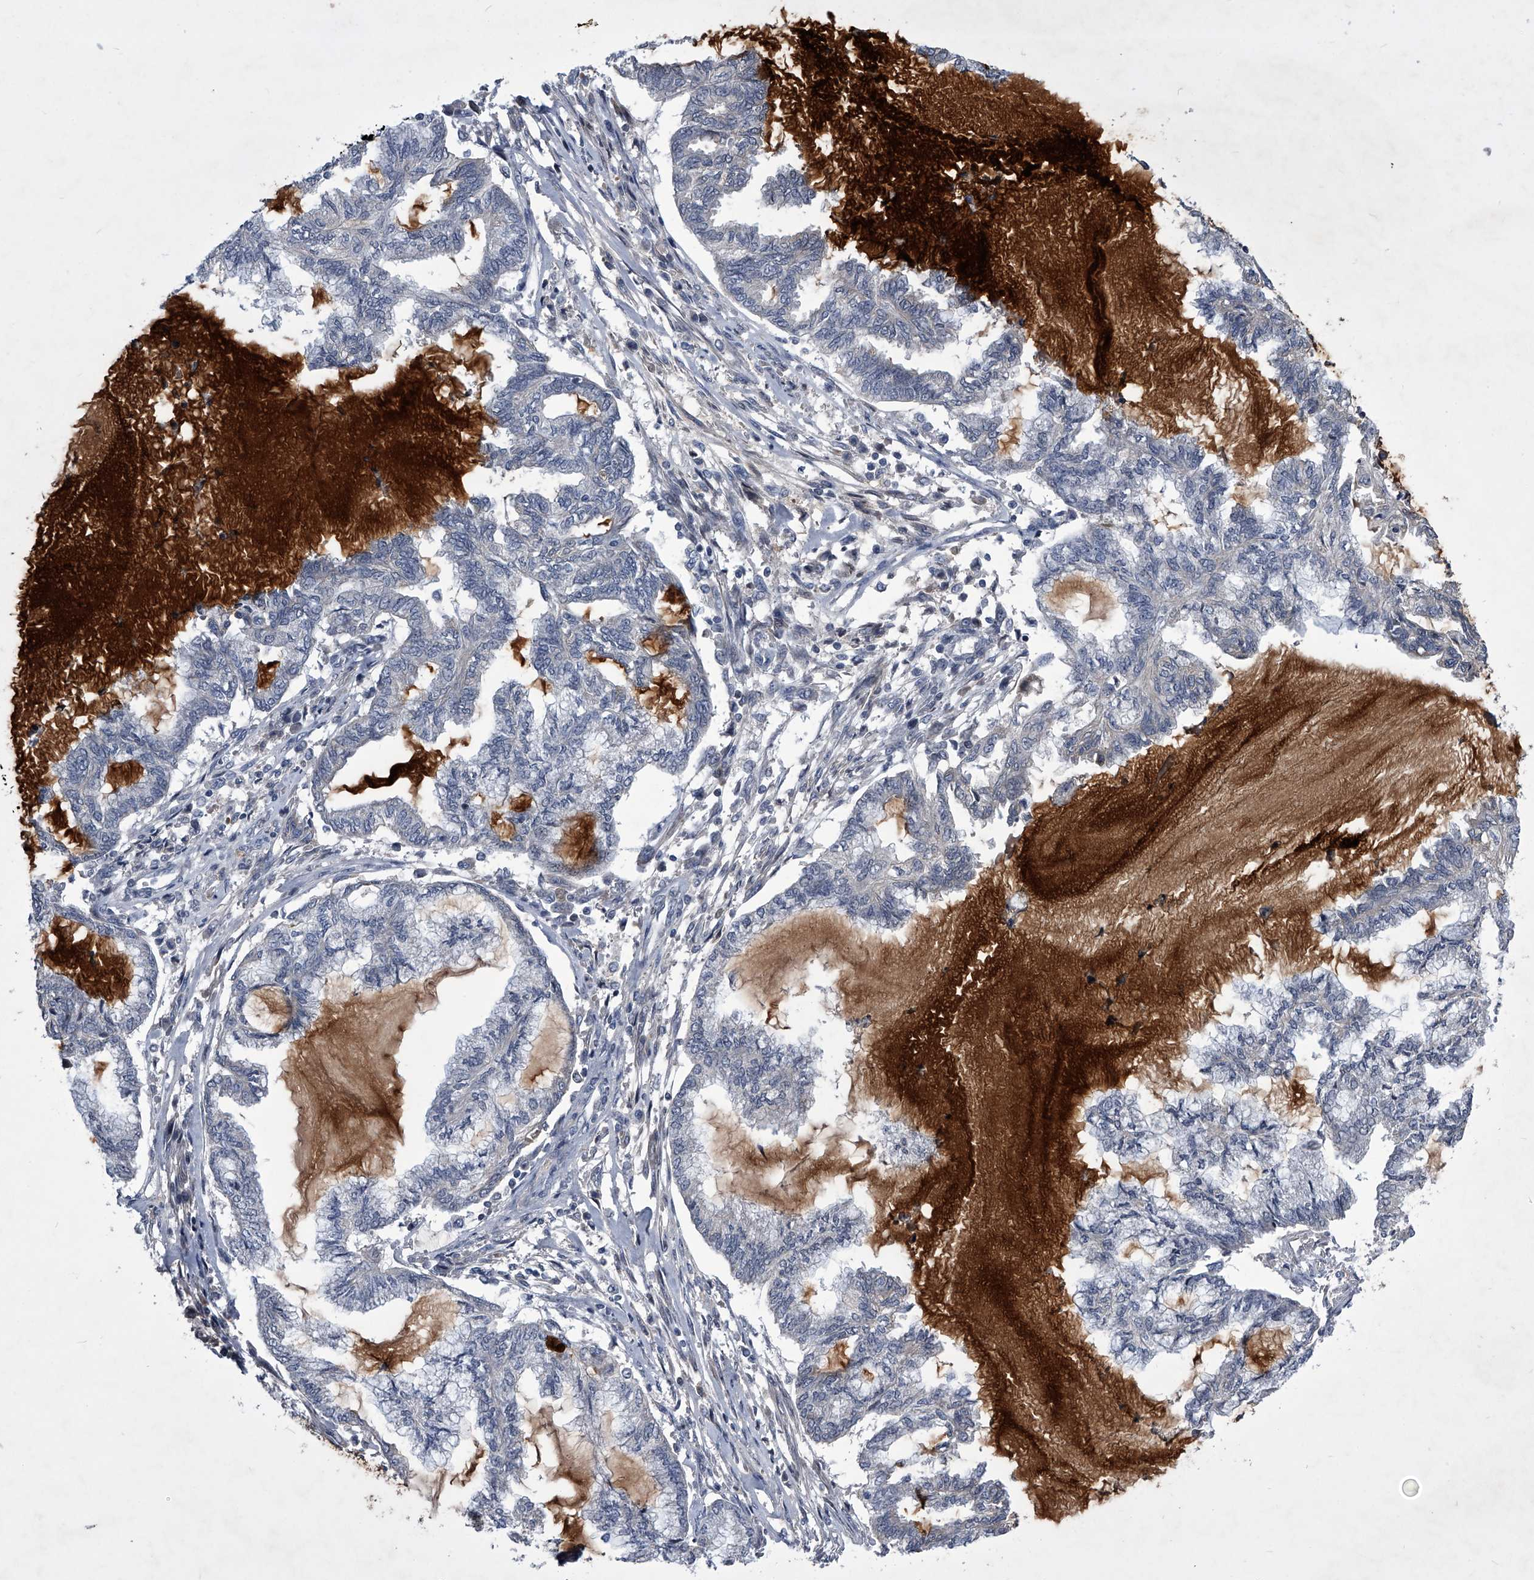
{"staining": {"intensity": "negative", "quantity": "none", "location": "none"}, "tissue": "endometrial cancer", "cell_type": "Tumor cells", "image_type": "cancer", "snomed": [{"axis": "morphology", "description": "Adenocarcinoma, NOS"}, {"axis": "topography", "description": "Endometrium"}], "caption": "Tumor cells are negative for protein expression in human endometrial adenocarcinoma.", "gene": "ZNF76", "patient": {"sex": "female", "age": 86}}